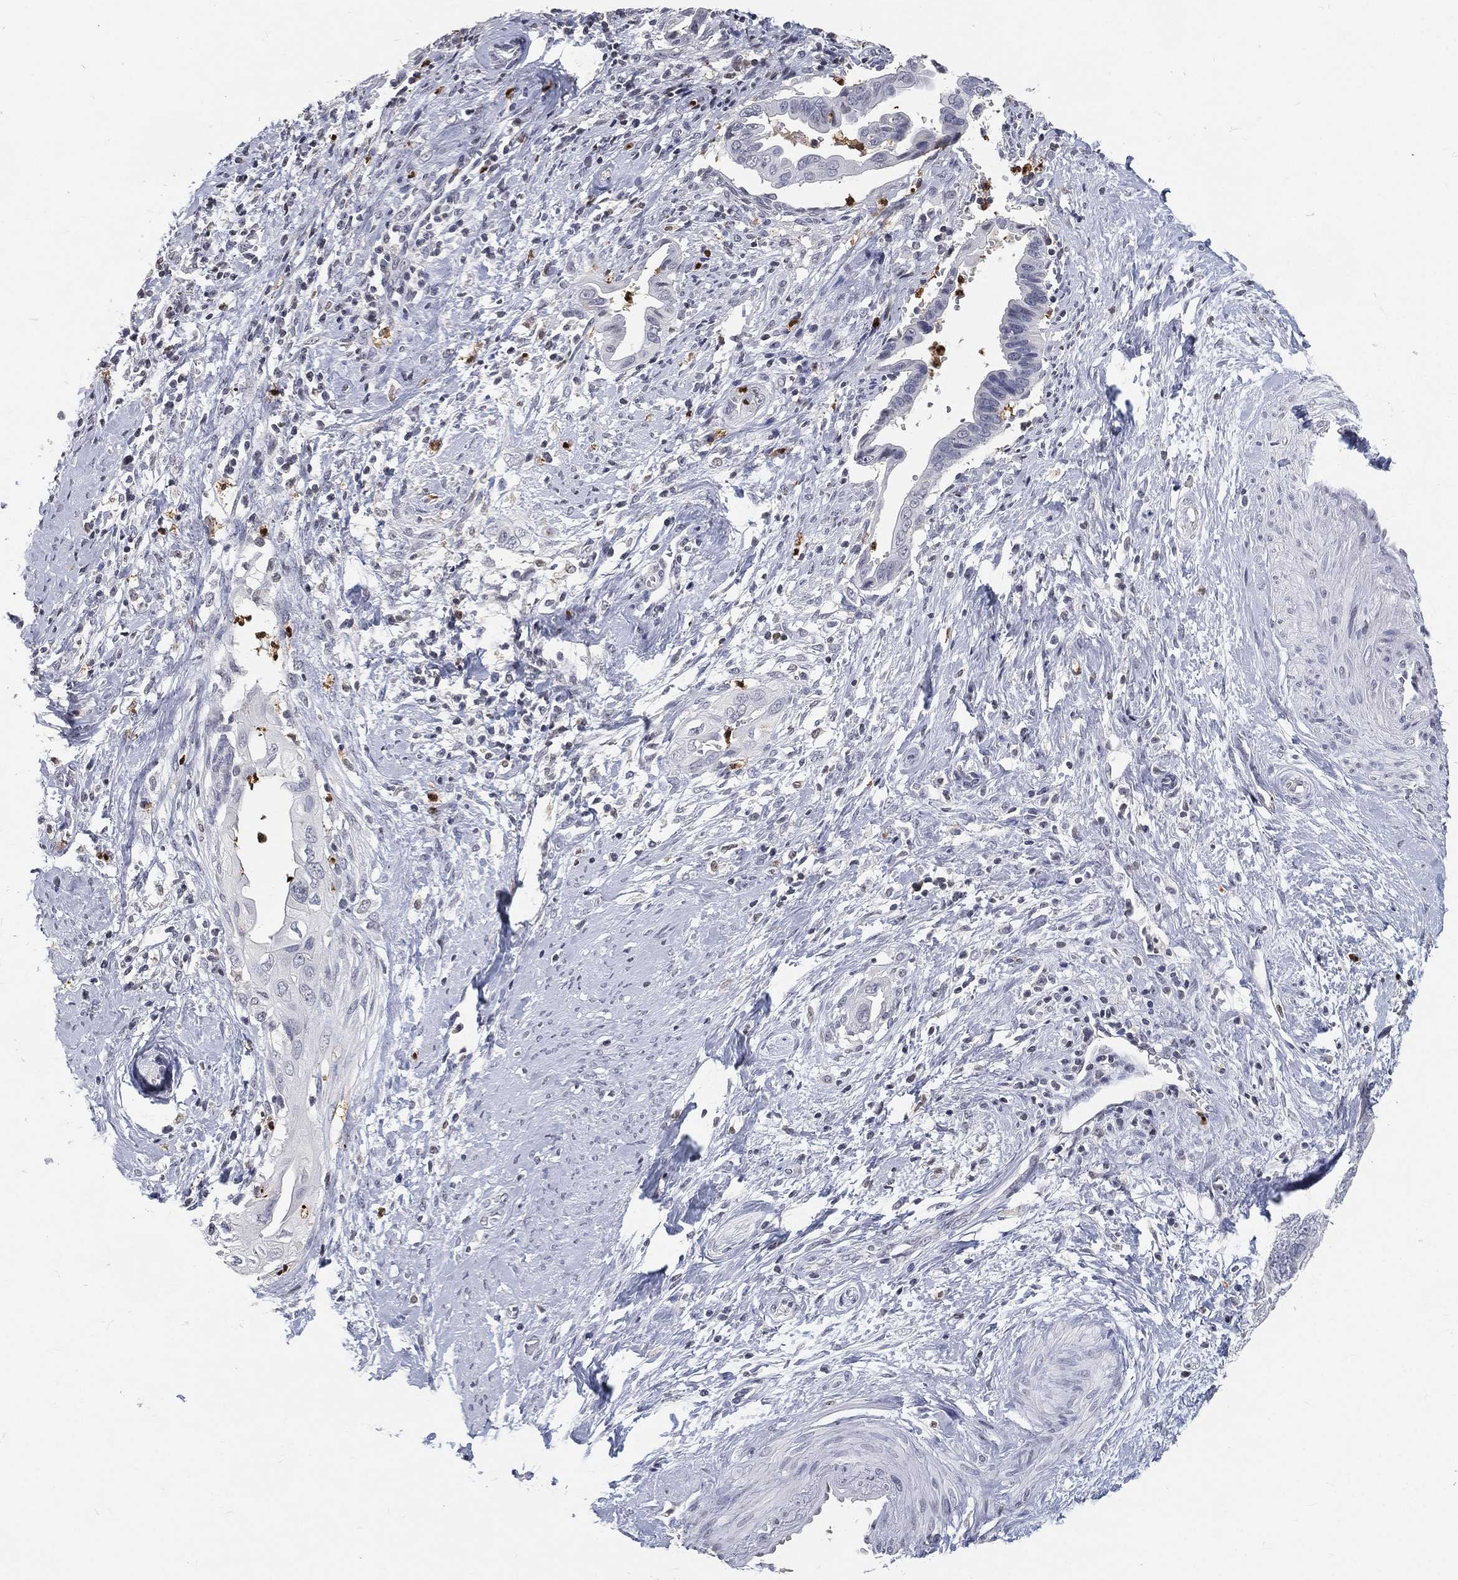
{"staining": {"intensity": "negative", "quantity": "none", "location": "none"}, "tissue": "cervical cancer", "cell_type": "Tumor cells", "image_type": "cancer", "snomed": [{"axis": "morphology", "description": "Adenocarcinoma, NOS"}, {"axis": "topography", "description": "Cervix"}], "caption": "High power microscopy histopathology image of an immunohistochemistry micrograph of cervical adenocarcinoma, revealing no significant staining in tumor cells. Nuclei are stained in blue.", "gene": "ARG1", "patient": {"sex": "female", "age": 42}}